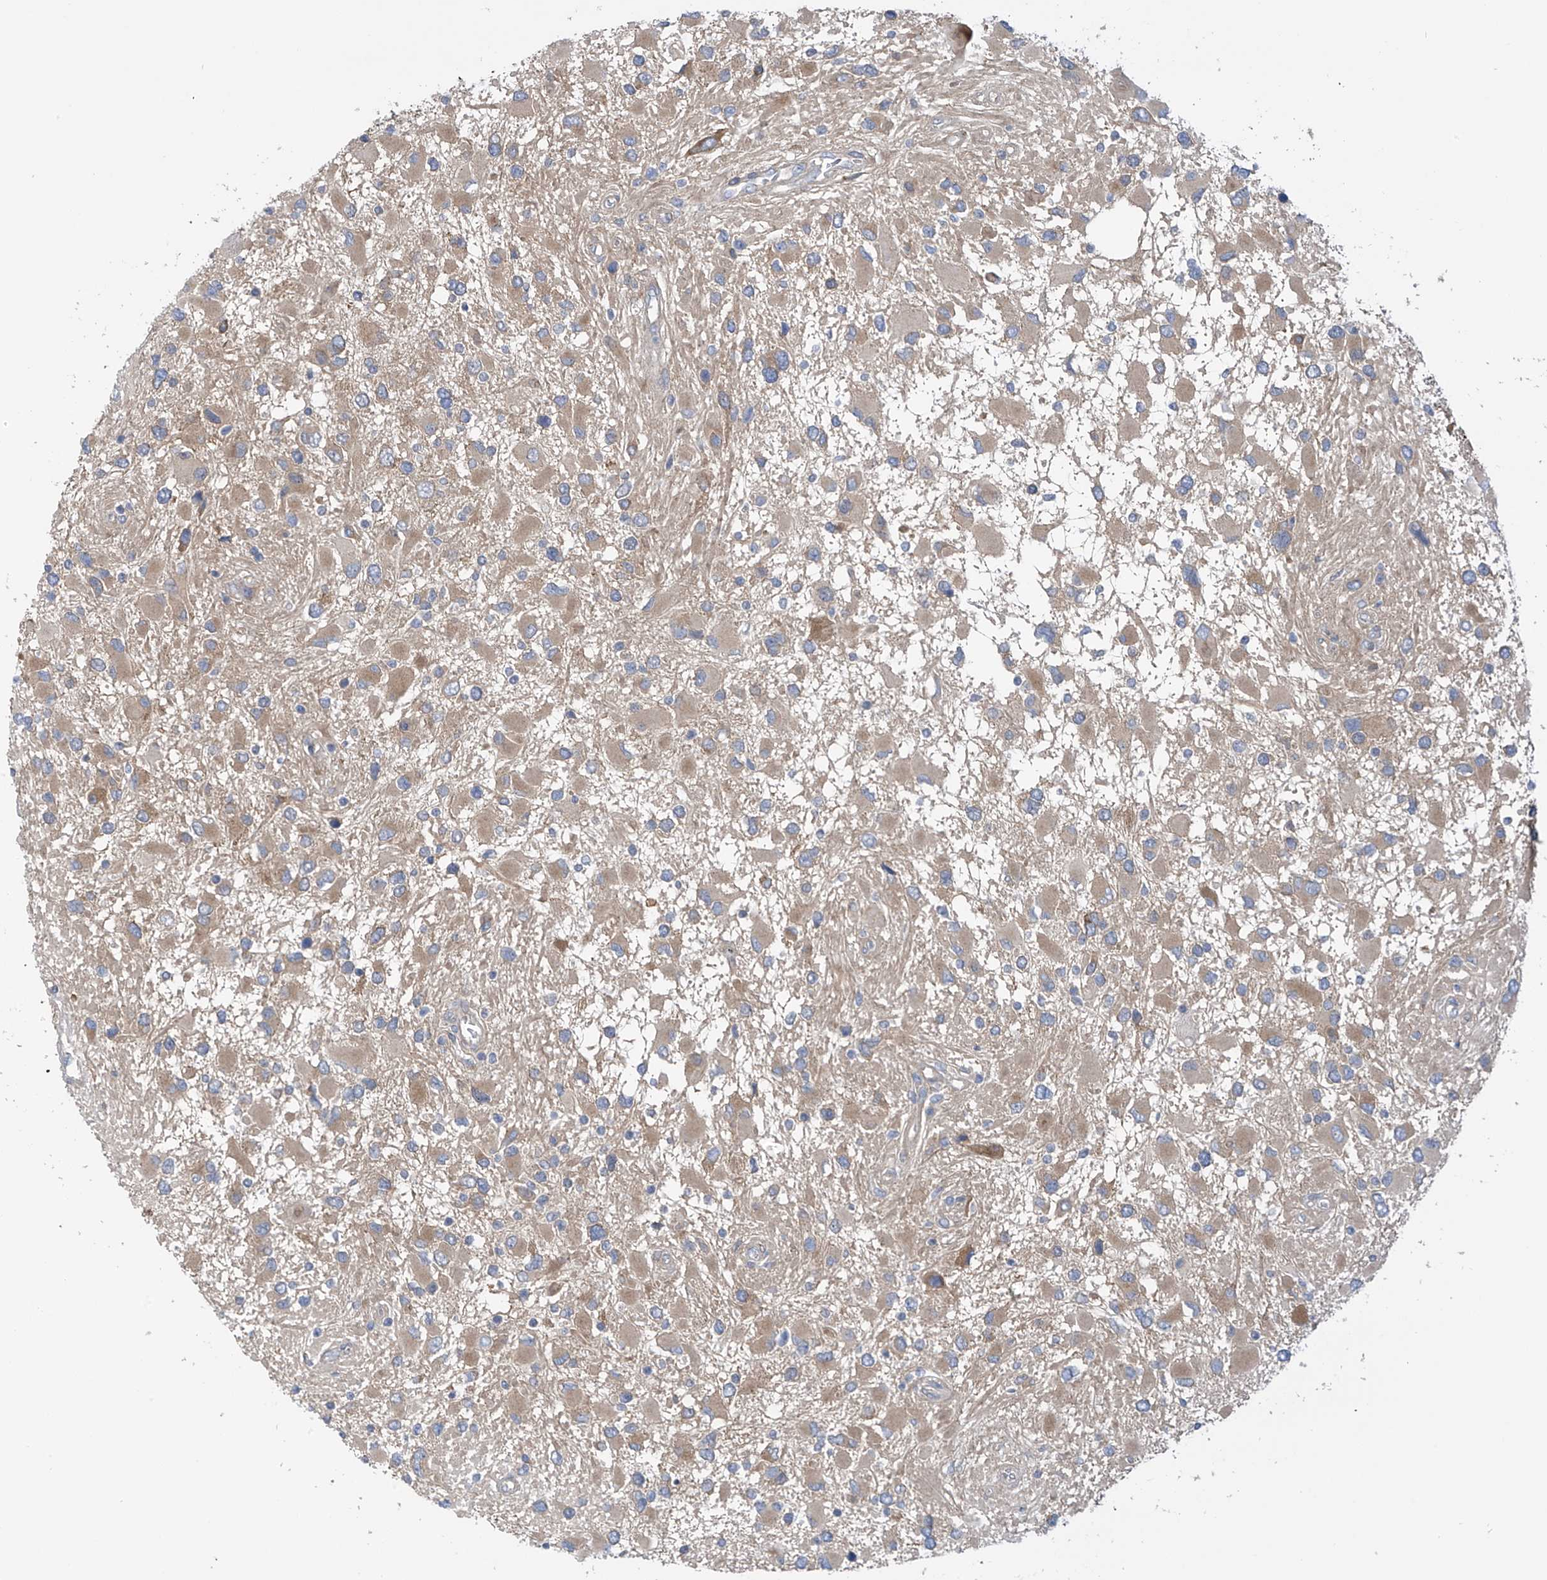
{"staining": {"intensity": "weak", "quantity": "25%-75%", "location": "cytoplasmic/membranous"}, "tissue": "glioma", "cell_type": "Tumor cells", "image_type": "cancer", "snomed": [{"axis": "morphology", "description": "Glioma, malignant, High grade"}, {"axis": "topography", "description": "Brain"}], "caption": "A low amount of weak cytoplasmic/membranous positivity is seen in about 25%-75% of tumor cells in glioma tissue.", "gene": "REPS1", "patient": {"sex": "male", "age": 53}}